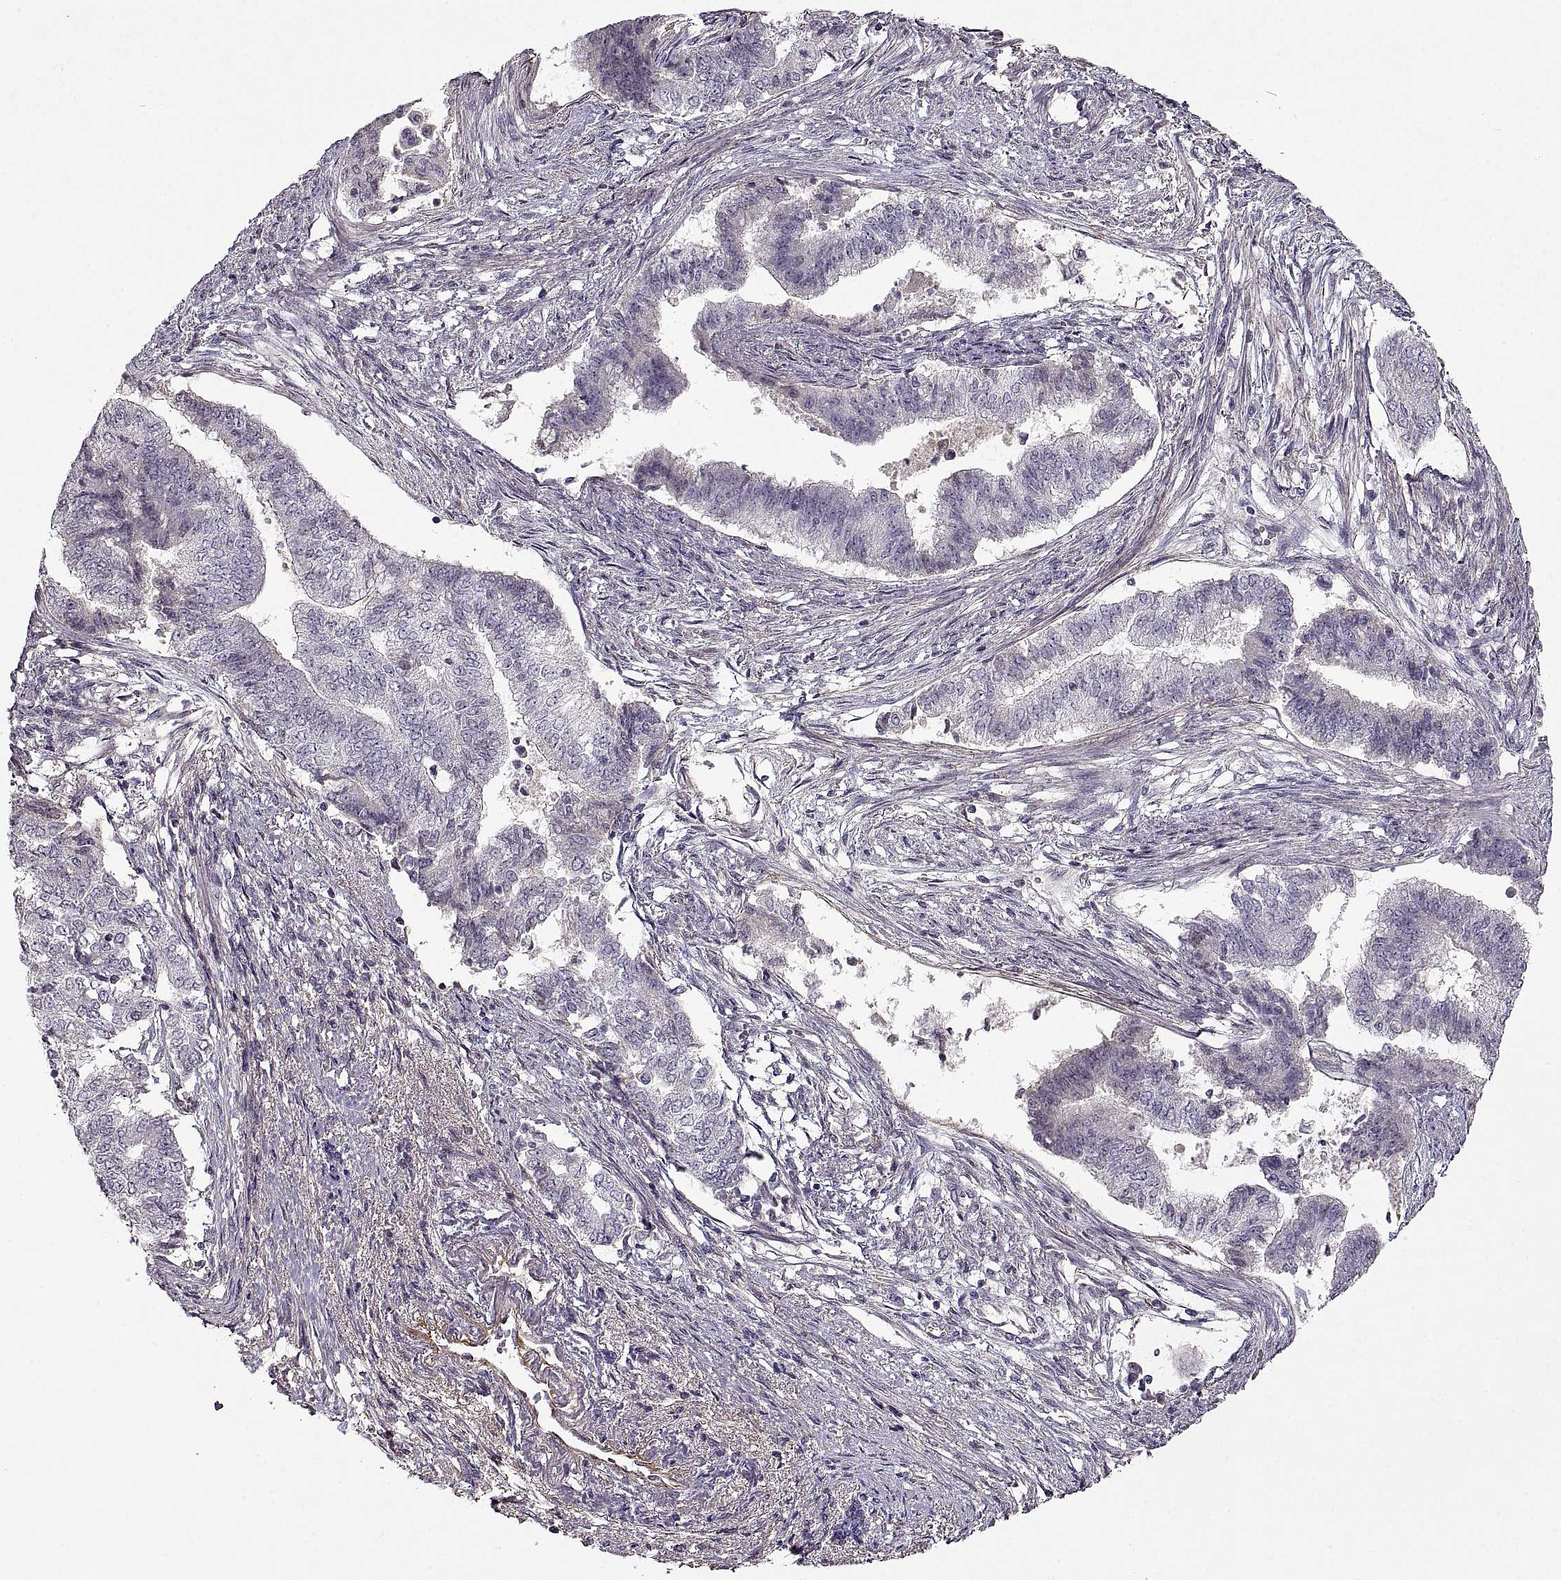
{"staining": {"intensity": "negative", "quantity": "none", "location": "none"}, "tissue": "endometrial cancer", "cell_type": "Tumor cells", "image_type": "cancer", "snomed": [{"axis": "morphology", "description": "Adenocarcinoma, NOS"}, {"axis": "topography", "description": "Endometrium"}], "caption": "Immunohistochemical staining of human endometrial cancer (adenocarcinoma) shows no significant expression in tumor cells. (DAB (3,3'-diaminobenzidine) immunohistochemistry (IHC) with hematoxylin counter stain).", "gene": "ADAM11", "patient": {"sex": "female", "age": 65}}